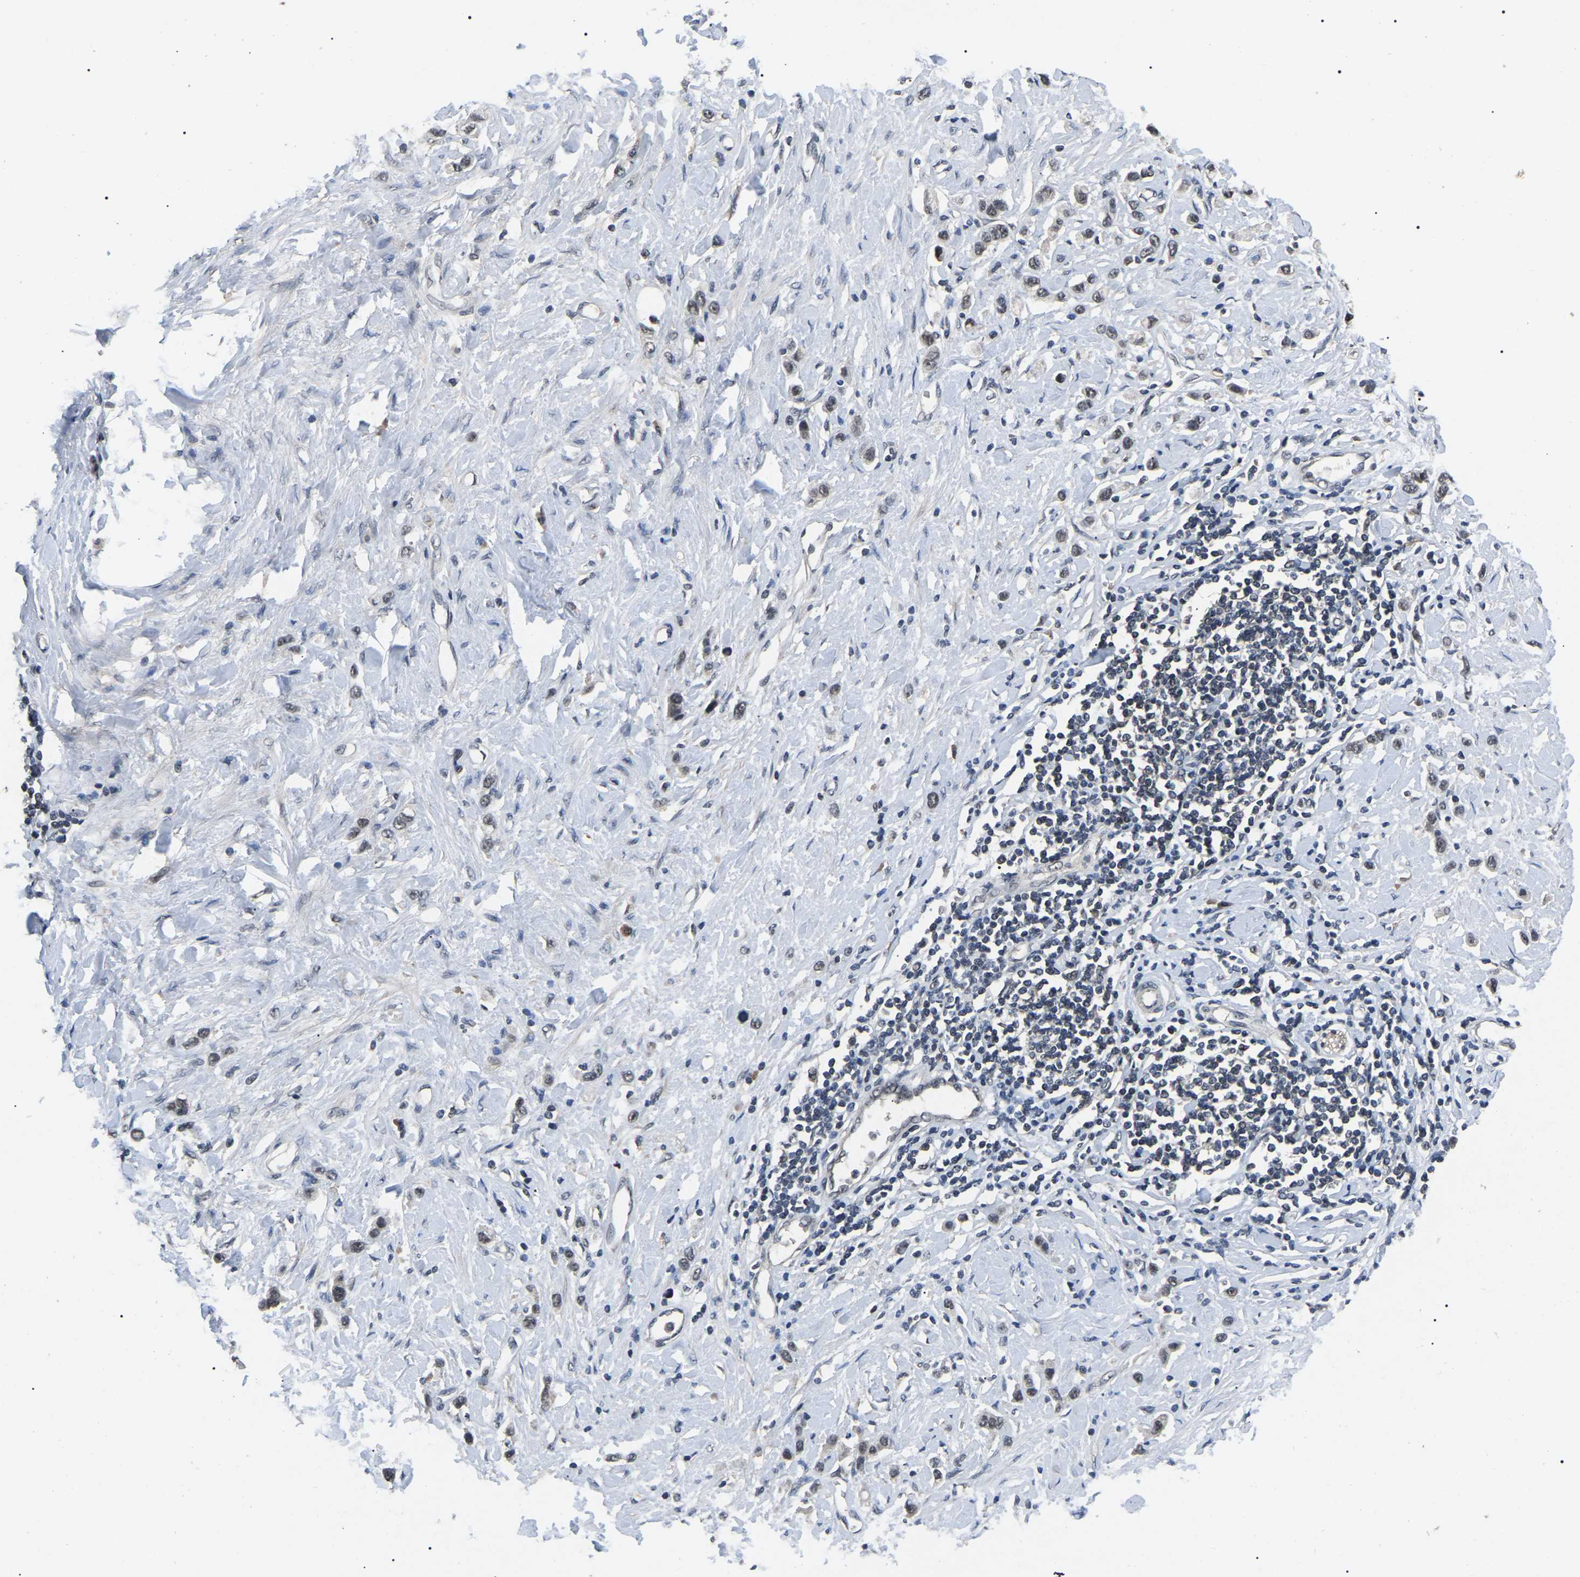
{"staining": {"intensity": "weak", "quantity": ">75%", "location": "nuclear"}, "tissue": "stomach cancer", "cell_type": "Tumor cells", "image_type": "cancer", "snomed": [{"axis": "morphology", "description": "Adenocarcinoma, NOS"}, {"axis": "topography", "description": "Stomach"}], "caption": "The histopathology image demonstrates a brown stain indicating the presence of a protein in the nuclear of tumor cells in stomach cancer (adenocarcinoma).", "gene": "PPM1E", "patient": {"sex": "female", "age": 65}}